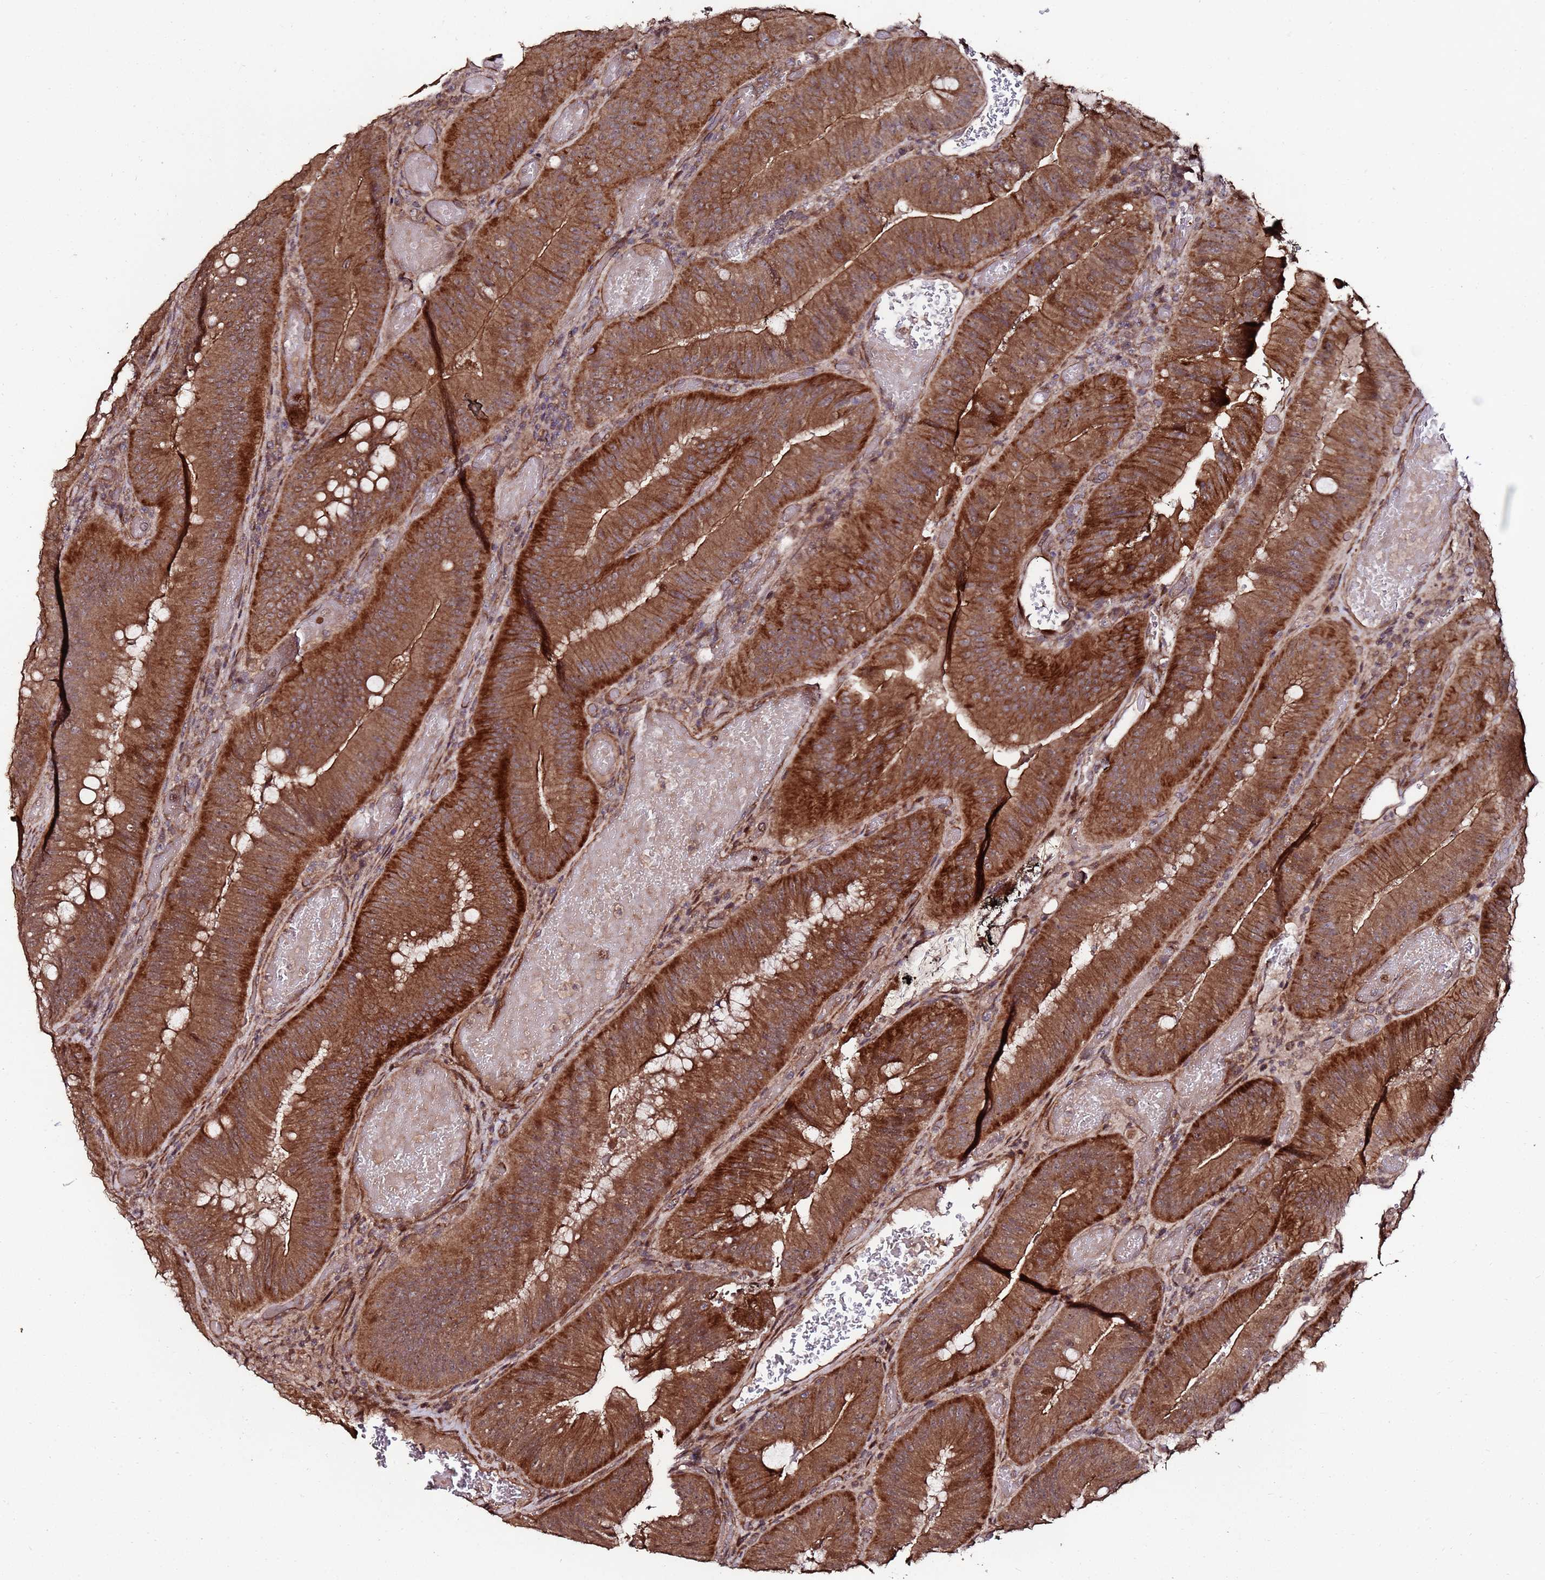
{"staining": {"intensity": "strong", "quantity": ">75%", "location": "cytoplasmic/membranous"}, "tissue": "colorectal cancer", "cell_type": "Tumor cells", "image_type": "cancer", "snomed": [{"axis": "morphology", "description": "Adenocarcinoma, NOS"}, {"axis": "topography", "description": "Colon"}], "caption": "A brown stain labels strong cytoplasmic/membranous expression of a protein in adenocarcinoma (colorectal) tumor cells. (DAB (3,3'-diaminobenzidine) IHC with brightfield microscopy, high magnification).", "gene": "PRODH", "patient": {"sex": "female", "age": 43}}